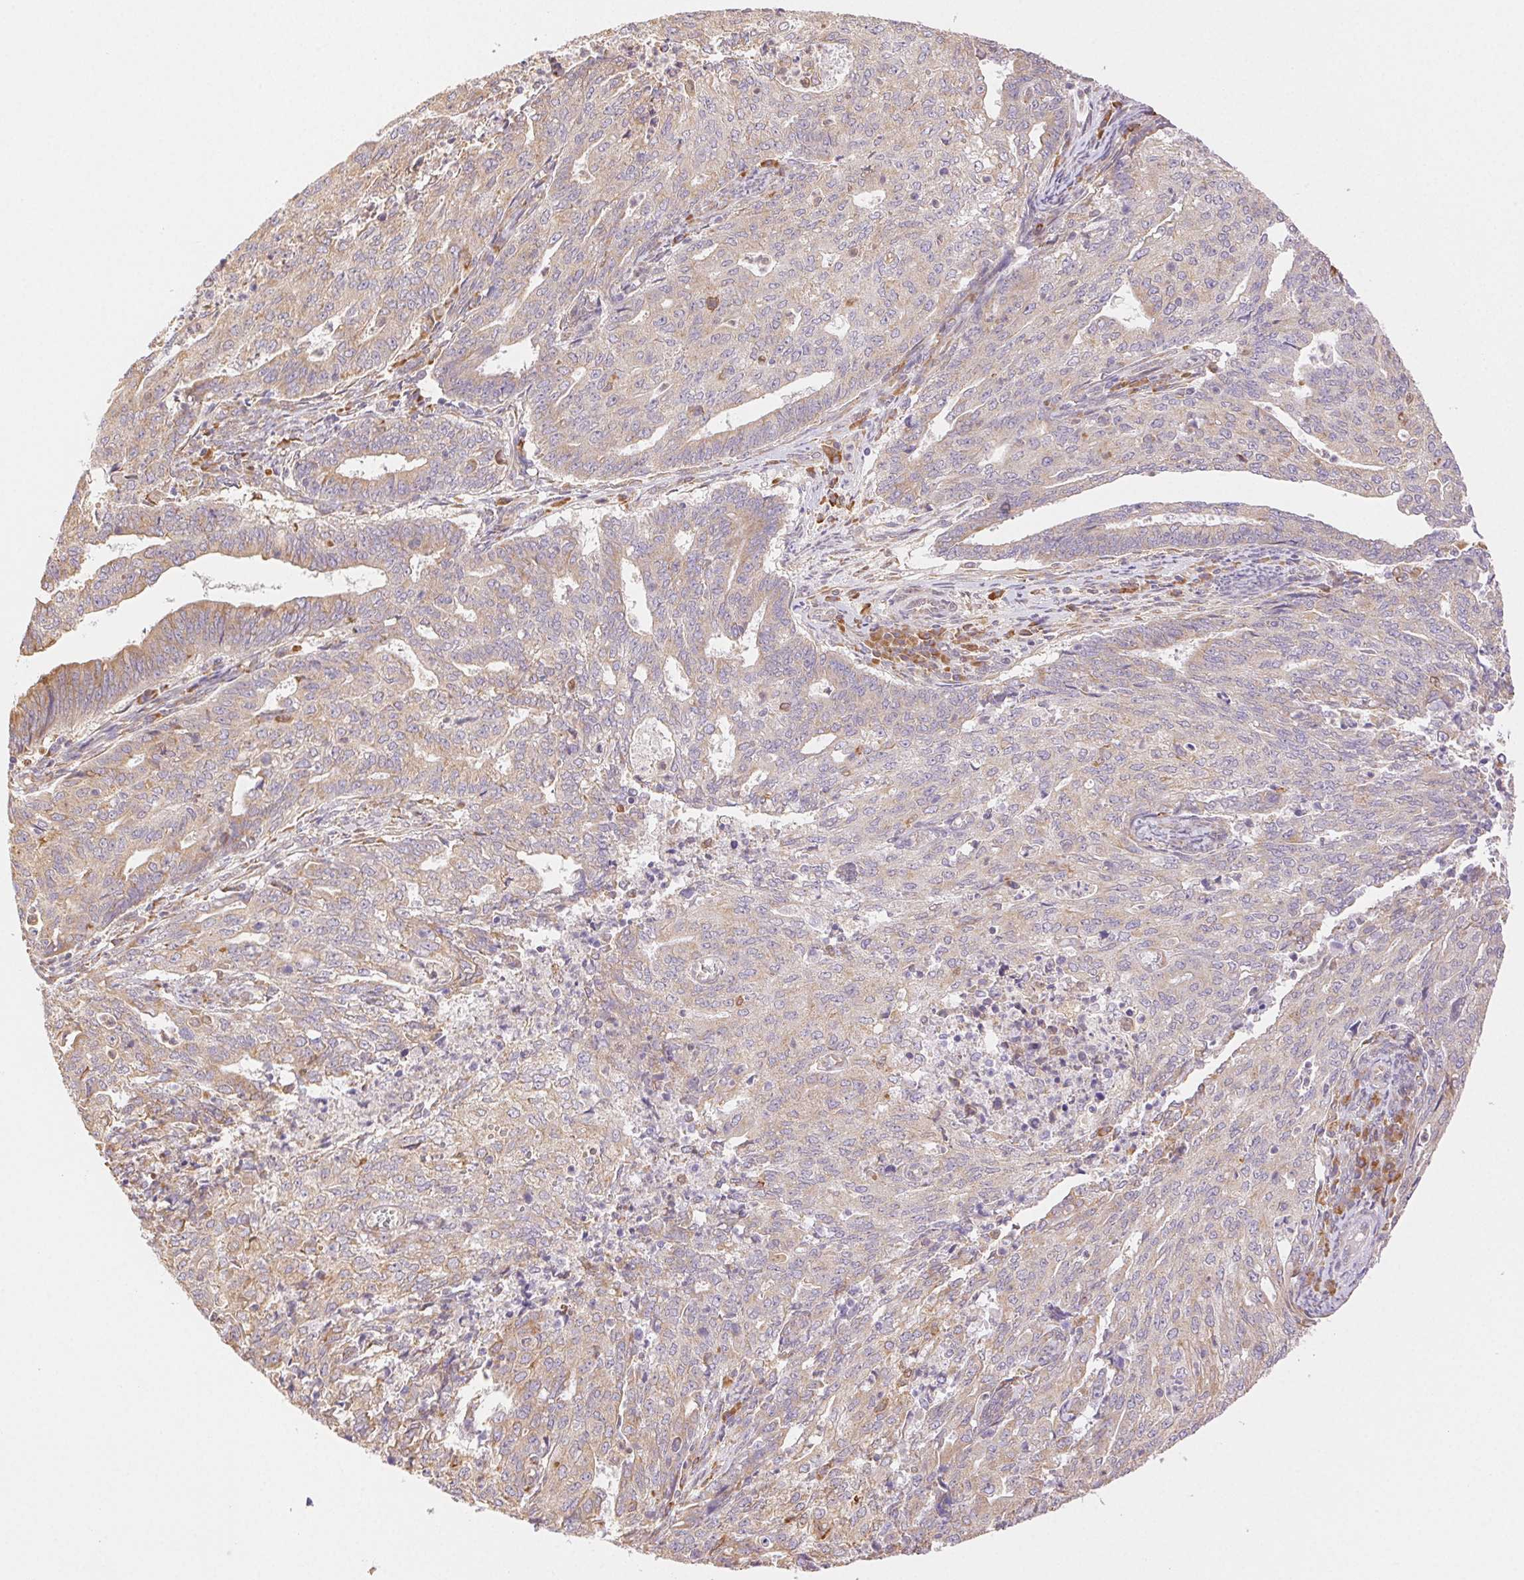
{"staining": {"intensity": "weak", "quantity": ">75%", "location": "cytoplasmic/membranous"}, "tissue": "endometrial cancer", "cell_type": "Tumor cells", "image_type": "cancer", "snomed": [{"axis": "morphology", "description": "Adenocarcinoma, NOS"}, {"axis": "topography", "description": "Endometrium"}], "caption": "Tumor cells reveal weak cytoplasmic/membranous staining in about >75% of cells in adenocarcinoma (endometrial).", "gene": "ENTREP1", "patient": {"sex": "female", "age": 82}}